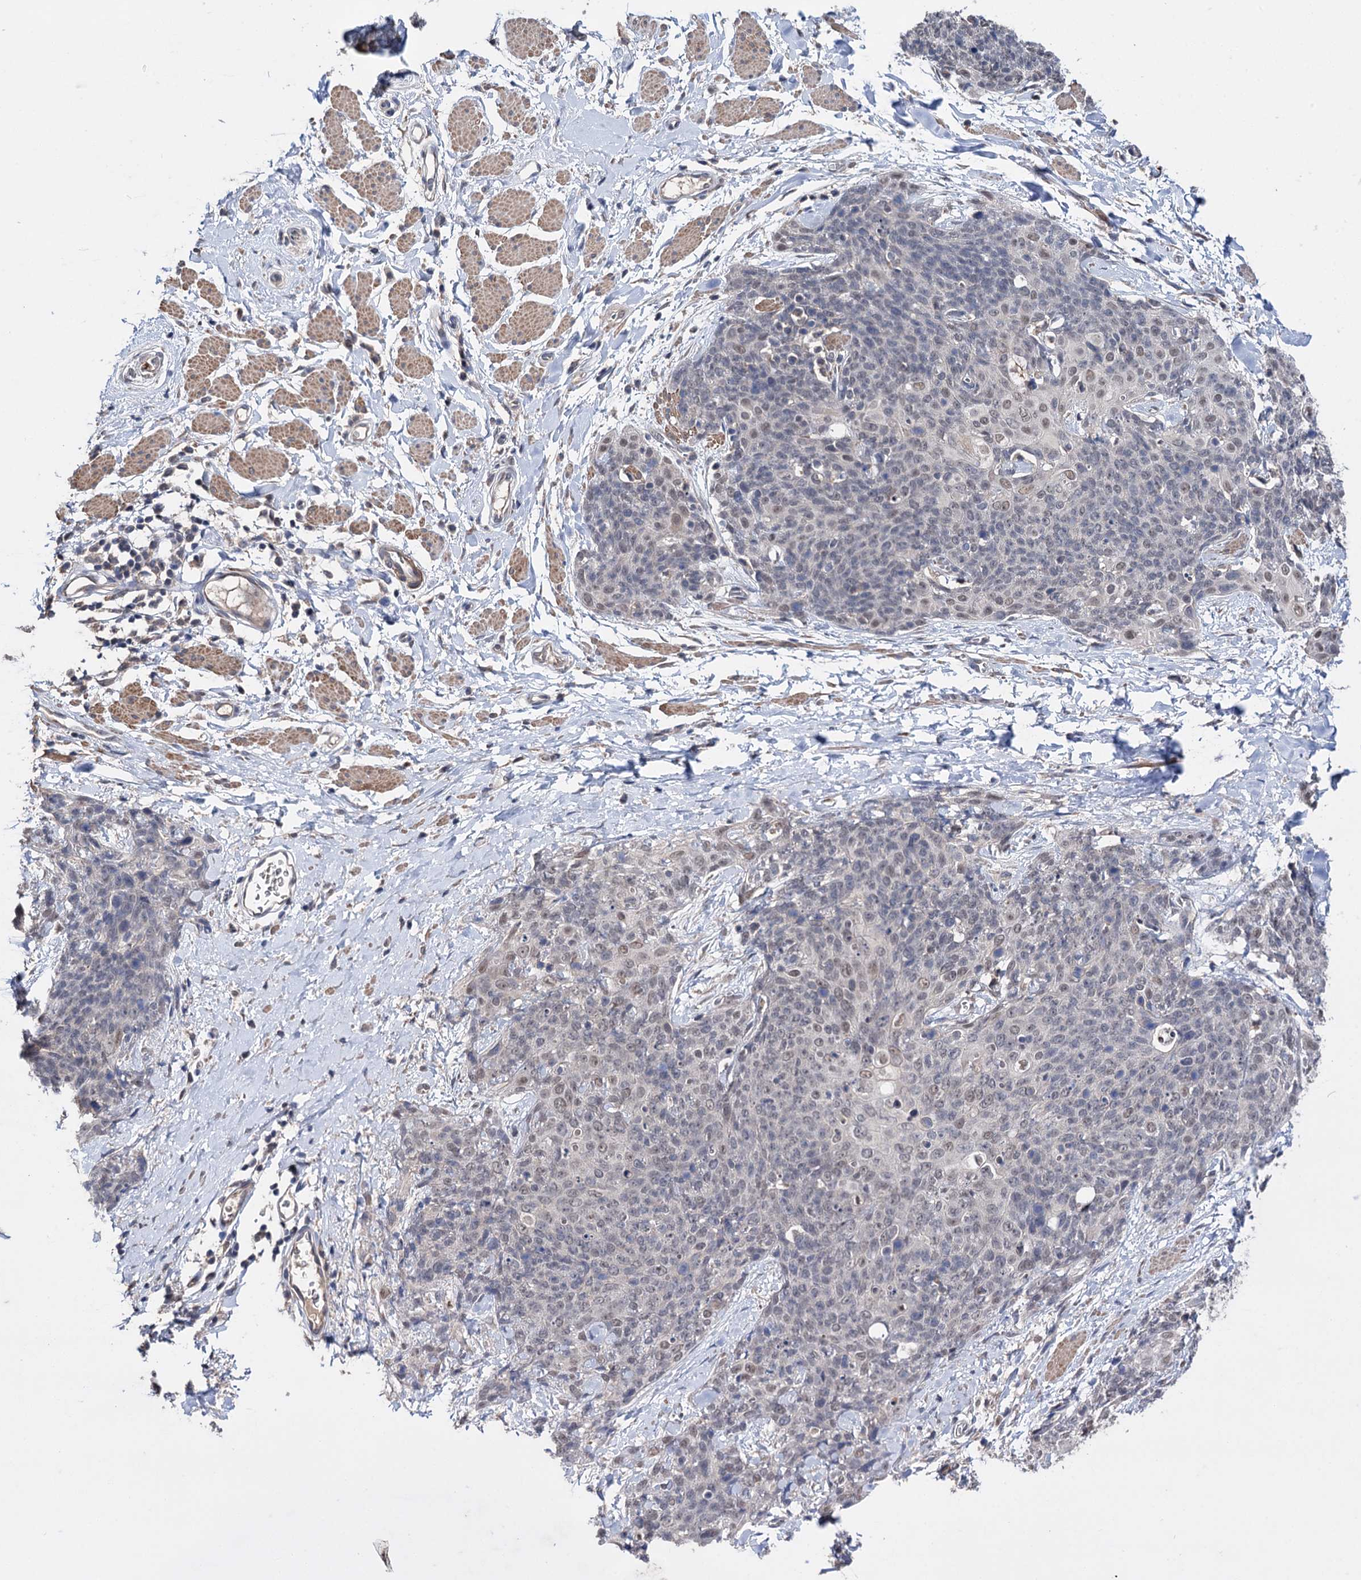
{"staining": {"intensity": "weak", "quantity": "<25%", "location": "nuclear"}, "tissue": "skin cancer", "cell_type": "Tumor cells", "image_type": "cancer", "snomed": [{"axis": "morphology", "description": "Squamous cell carcinoma, NOS"}, {"axis": "topography", "description": "Skin"}, {"axis": "topography", "description": "Vulva"}], "caption": "Skin squamous cell carcinoma was stained to show a protein in brown. There is no significant expression in tumor cells.", "gene": "CLPB", "patient": {"sex": "female", "age": 85}}